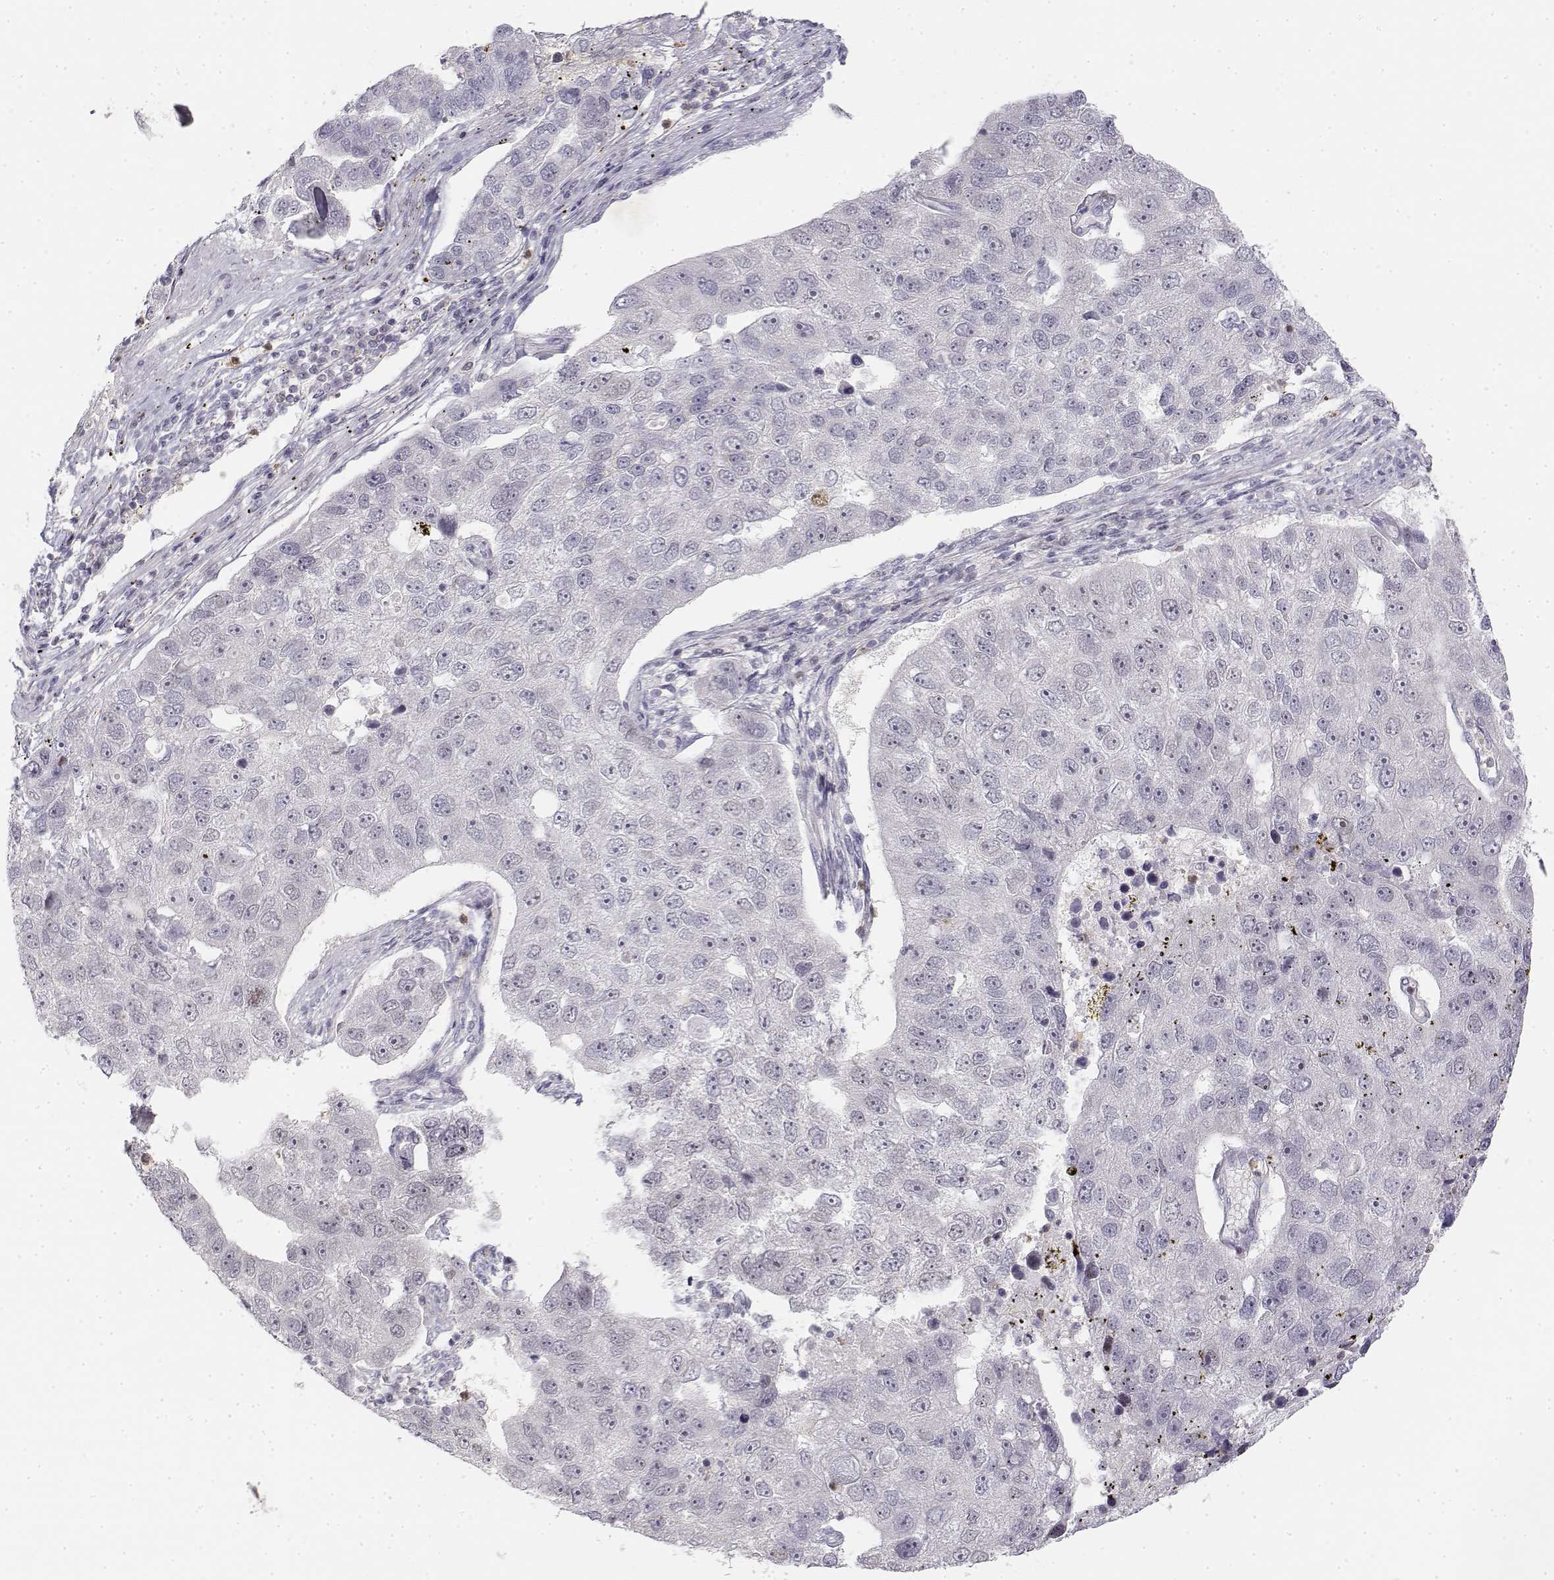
{"staining": {"intensity": "negative", "quantity": "none", "location": "none"}, "tissue": "pancreatic cancer", "cell_type": "Tumor cells", "image_type": "cancer", "snomed": [{"axis": "morphology", "description": "Adenocarcinoma, NOS"}, {"axis": "topography", "description": "Pancreas"}], "caption": "This is an immunohistochemistry (IHC) photomicrograph of human pancreatic cancer (adenocarcinoma). There is no positivity in tumor cells.", "gene": "GLIPR1L2", "patient": {"sex": "female", "age": 61}}